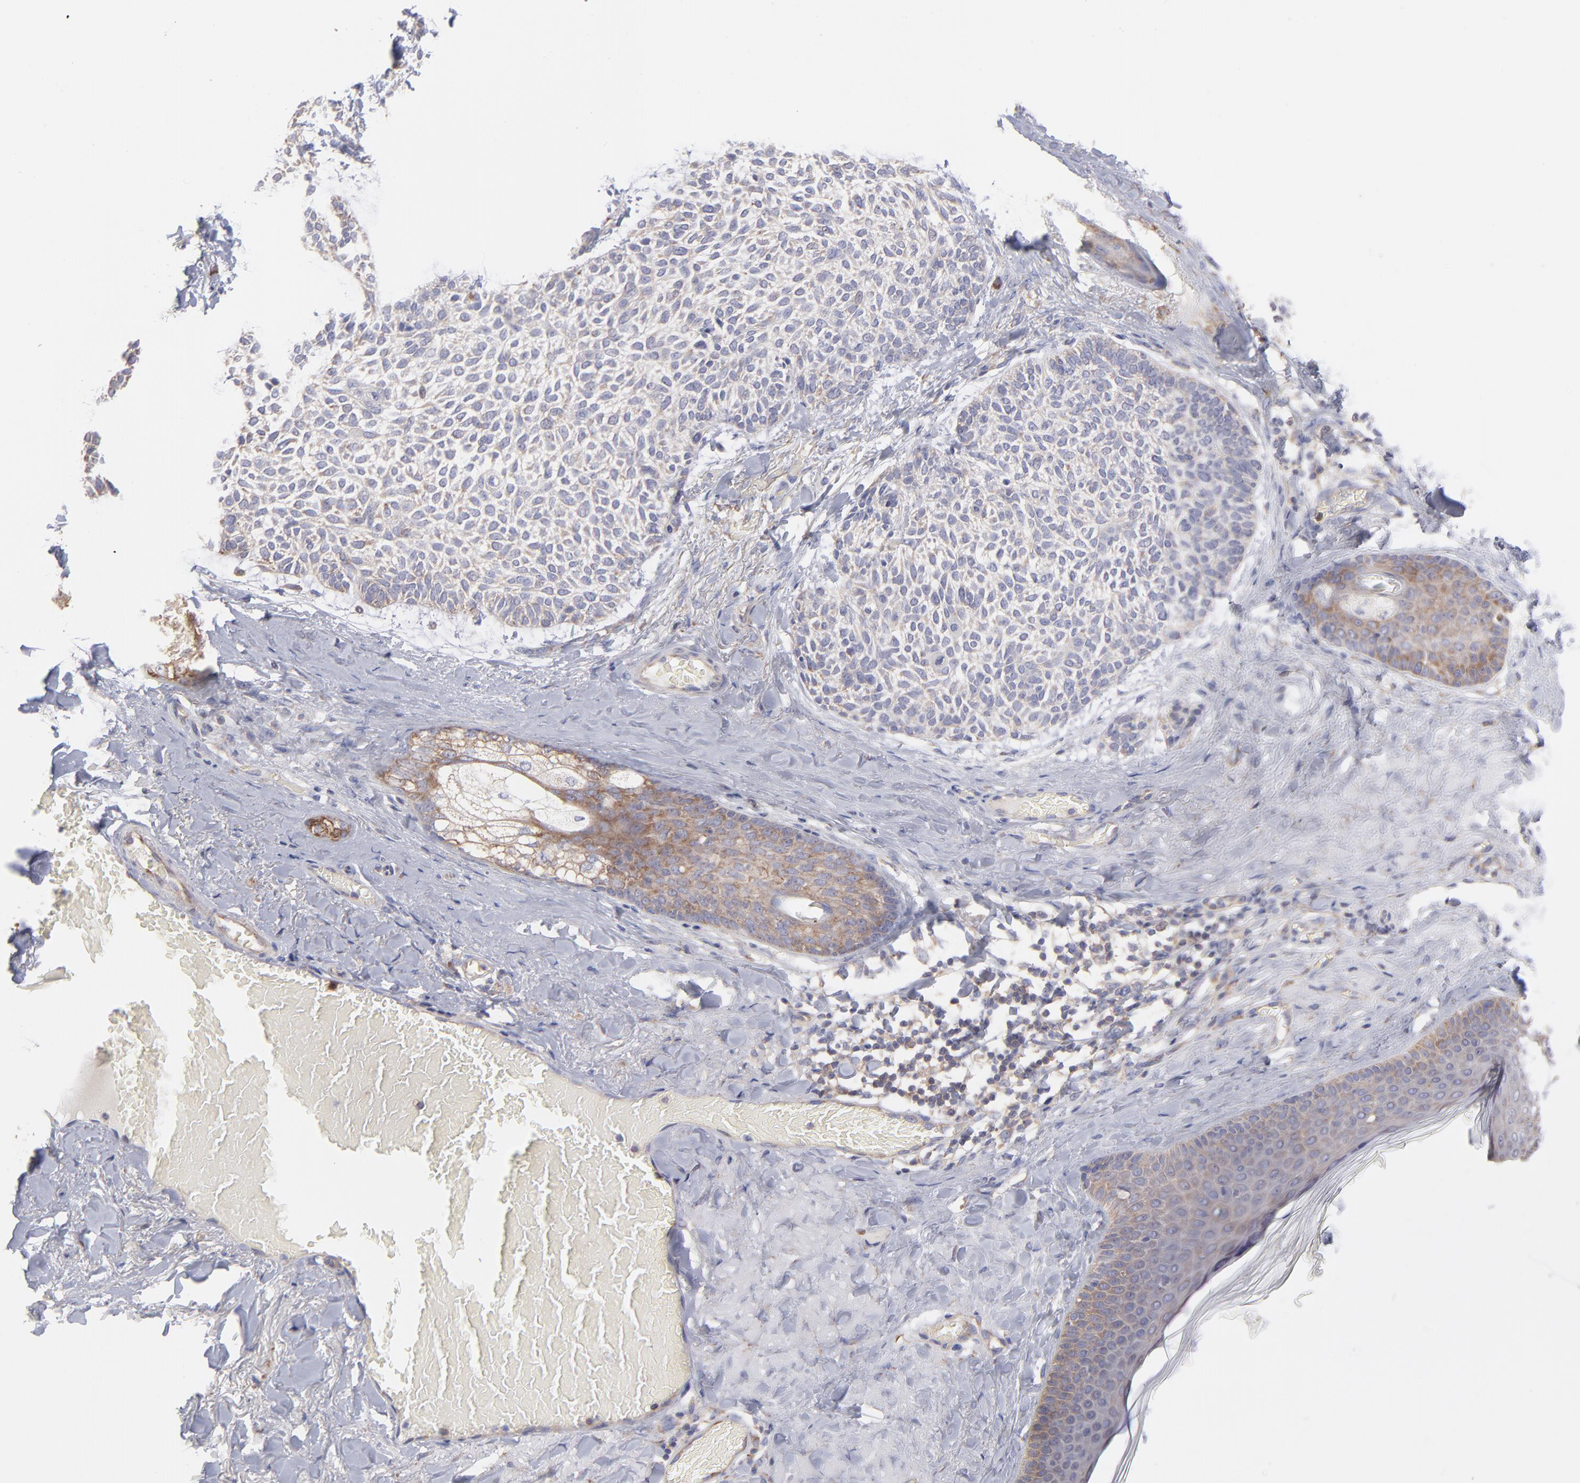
{"staining": {"intensity": "negative", "quantity": "none", "location": "none"}, "tissue": "skin cancer", "cell_type": "Tumor cells", "image_type": "cancer", "snomed": [{"axis": "morphology", "description": "Normal tissue, NOS"}, {"axis": "morphology", "description": "Basal cell carcinoma"}, {"axis": "topography", "description": "Skin"}], "caption": "Immunohistochemistry histopathology image of neoplastic tissue: human basal cell carcinoma (skin) stained with DAB (3,3'-diaminobenzidine) demonstrates no significant protein positivity in tumor cells. Nuclei are stained in blue.", "gene": "RPLP0", "patient": {"sex": "female", "age": 70}}